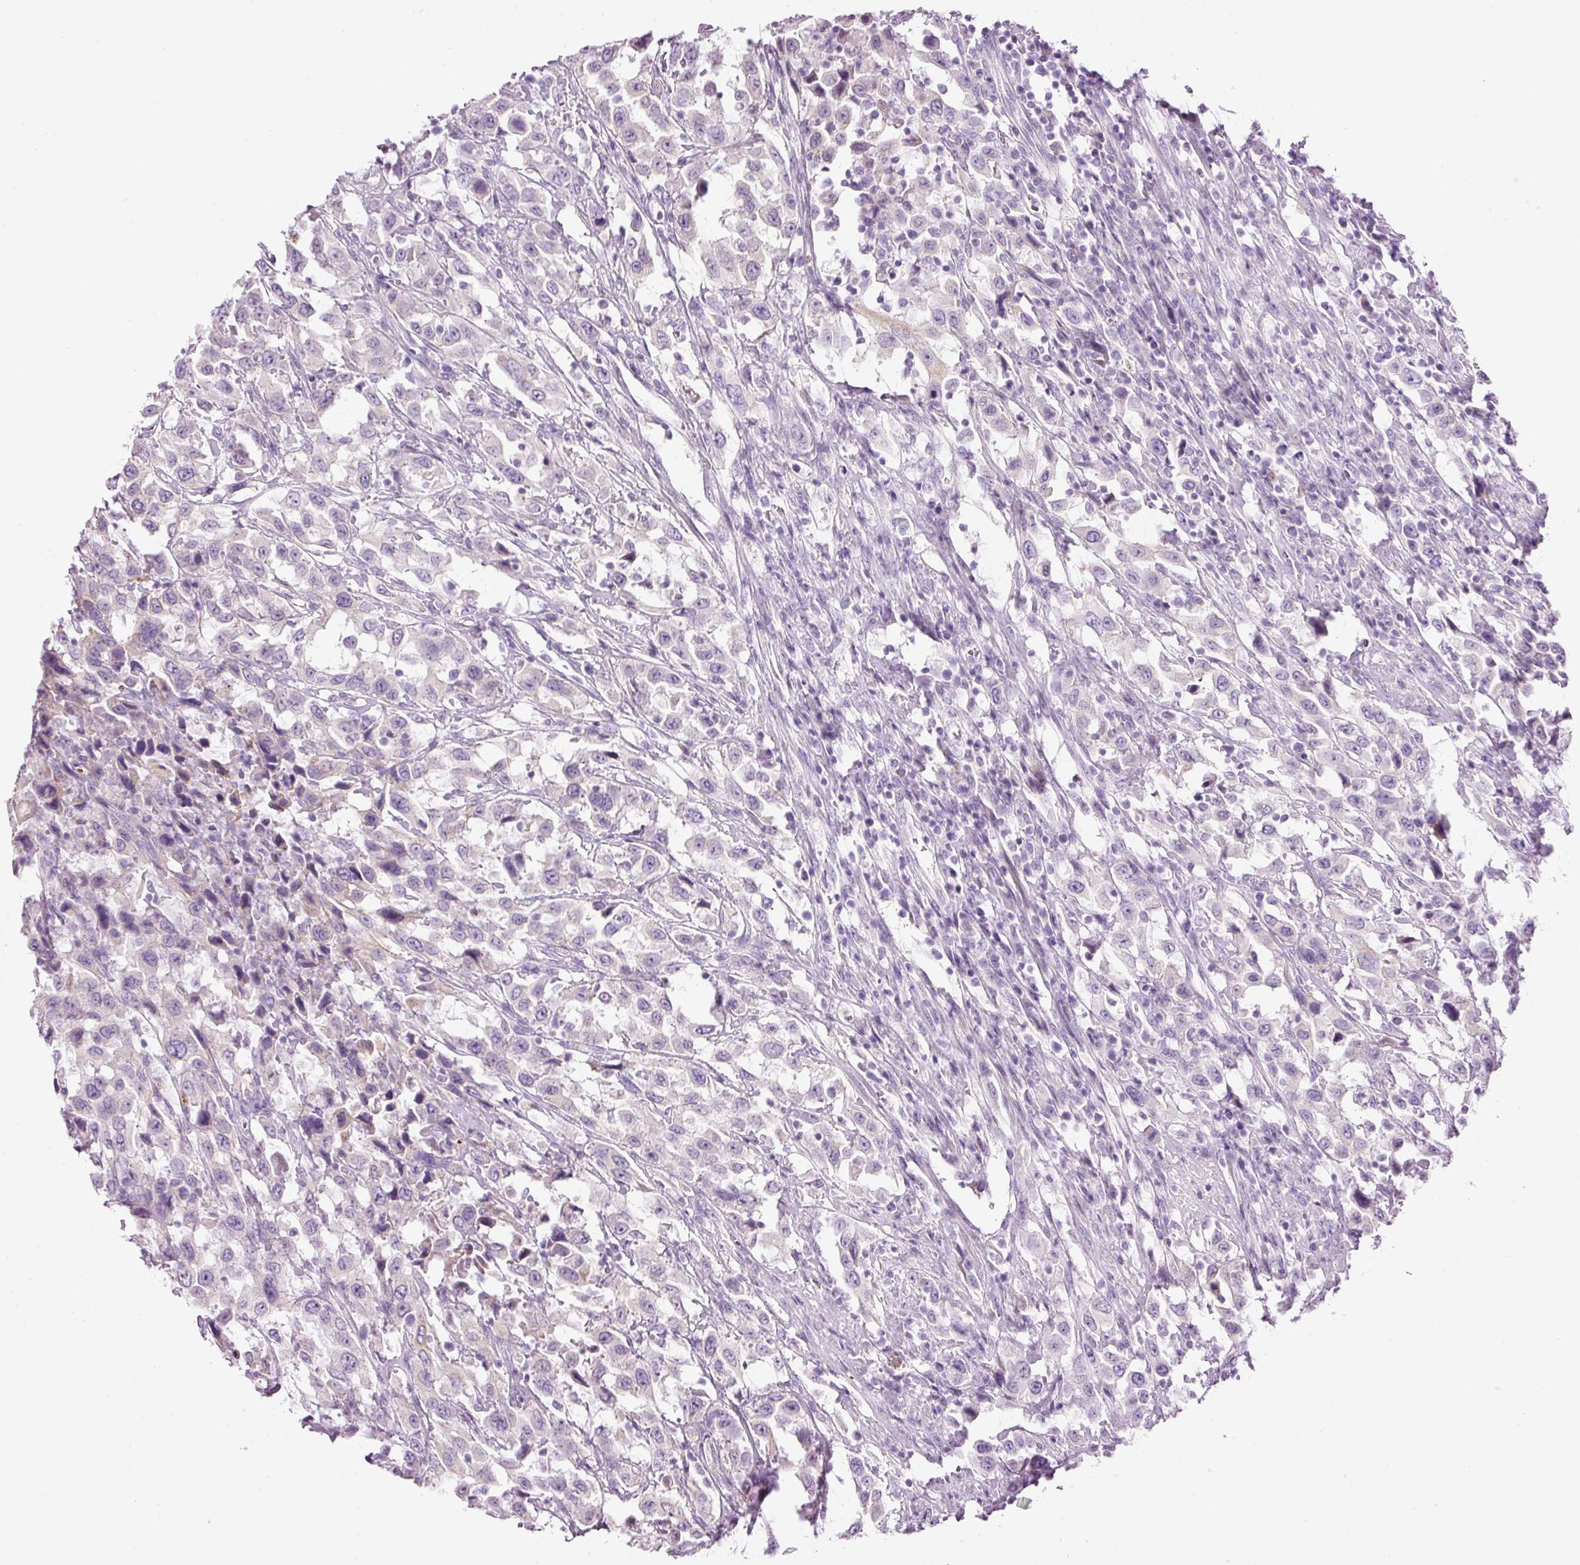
{"staining": {"intensity": "negative", "quantity": "none", "location": "none"}, "tissue": "urothelial cancer", "cell_type": "Tumor cells", "image_type": "cancer", "snomed": [{"axis": "morphology", "description": "Urothelial carcinoma, High grade"}, {"axis": "topography", "description": "Urinary bladder"}], "caption": "Immunohistochemical staining of human urothelial carcinoma (high-grade) demonstrates no significant staining in tumor cells.", "gene": "CARD16", "patient": {"sex": "male", "age": 61}}